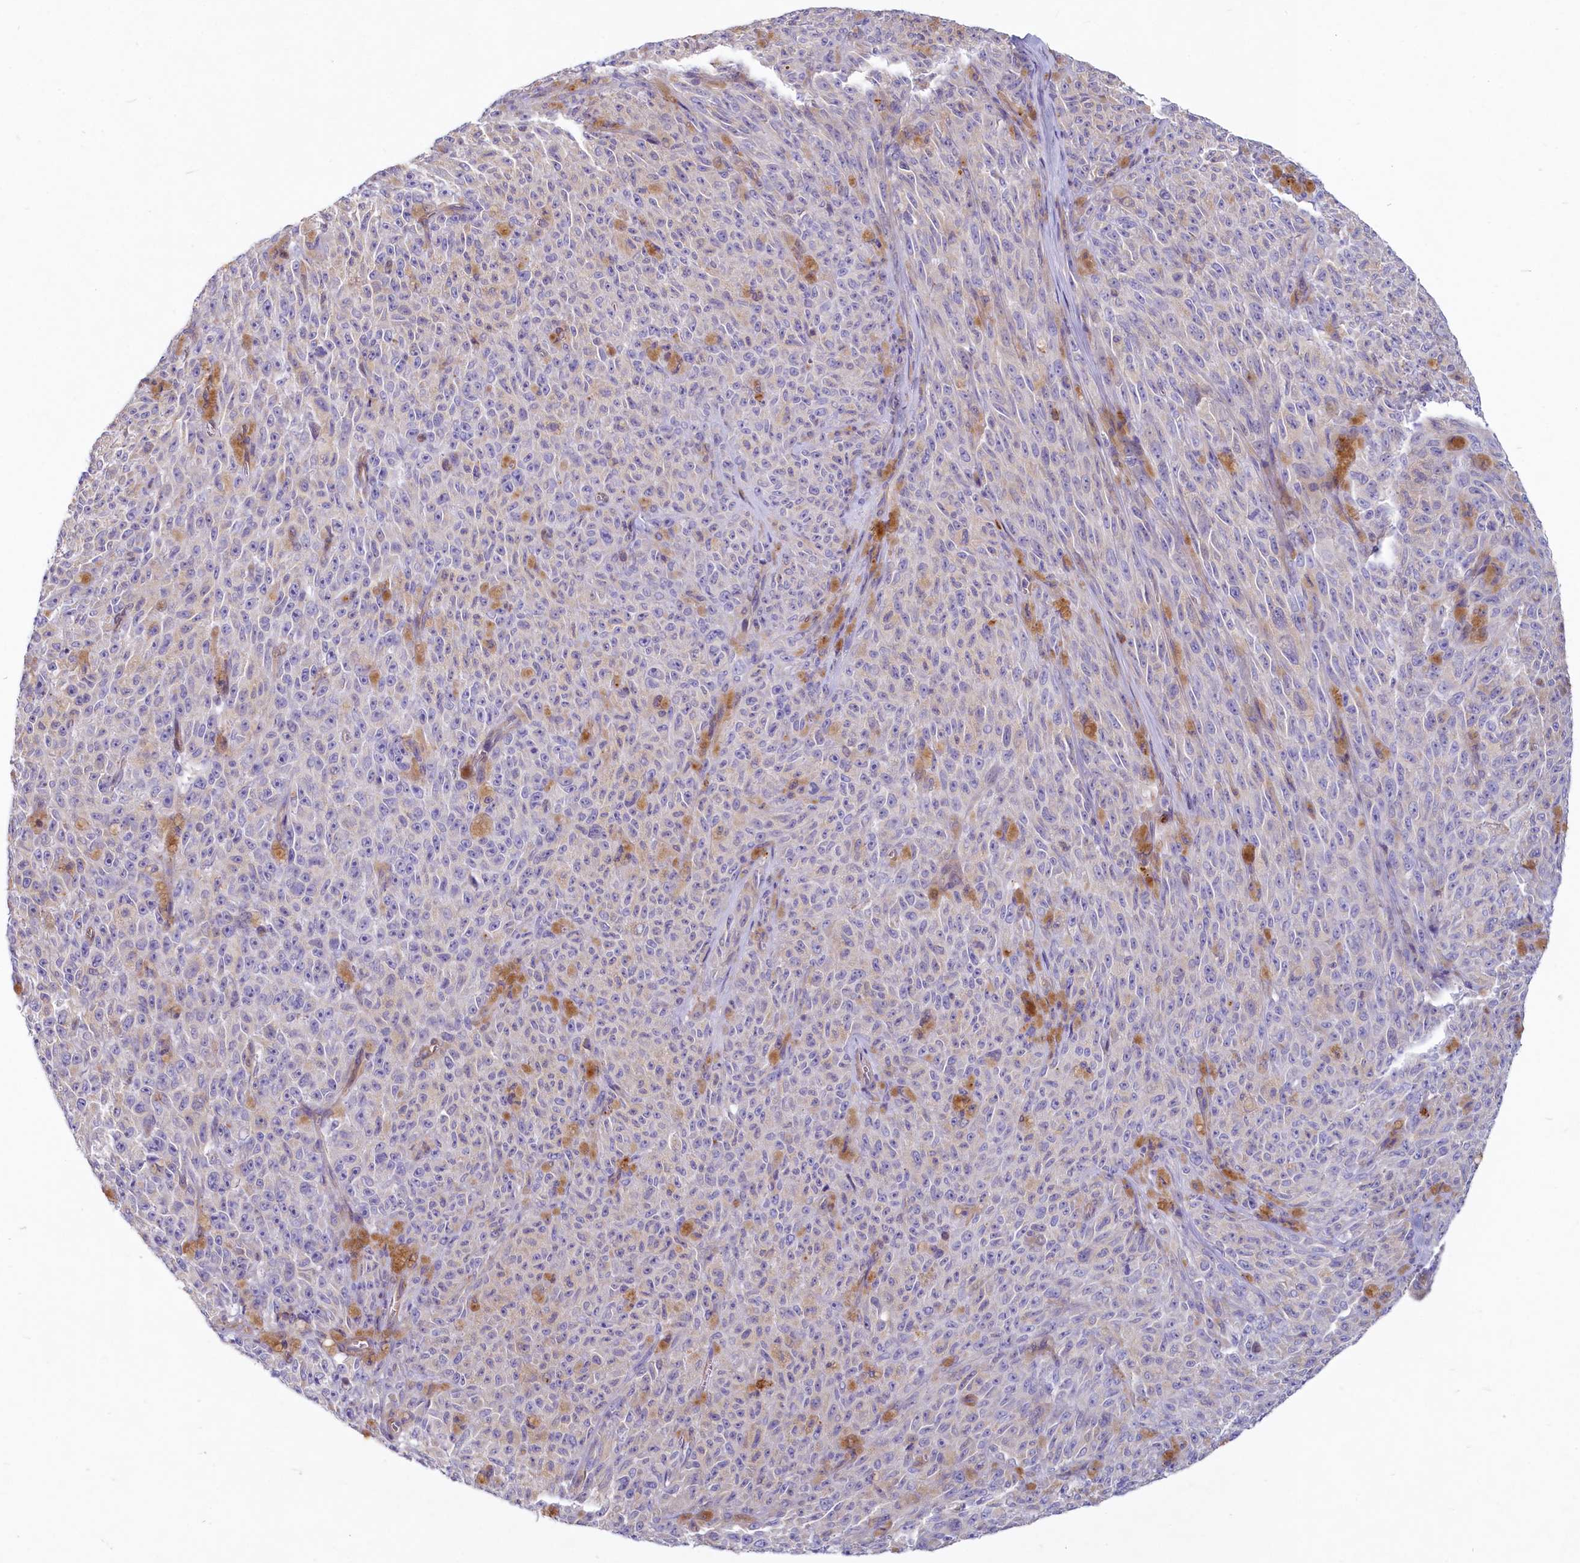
{"staining": {"intensity": "negative", "quantity": "none", "location": "none"}, "tissue": "melanoma", "cell_type": "Tumor cells", "image_type": "cancer", "snomed": [{"axis": "morphology", "description": "Malignant melanoma, NOS"}, {"axis": "topography", "description": "Skin"}], "caption": "Melanoma was stained to show a protein in brown. There is no significant expression in tumor cells.", "gene": "LMOD3", "patient": {"sex": "female", "age": 82}}